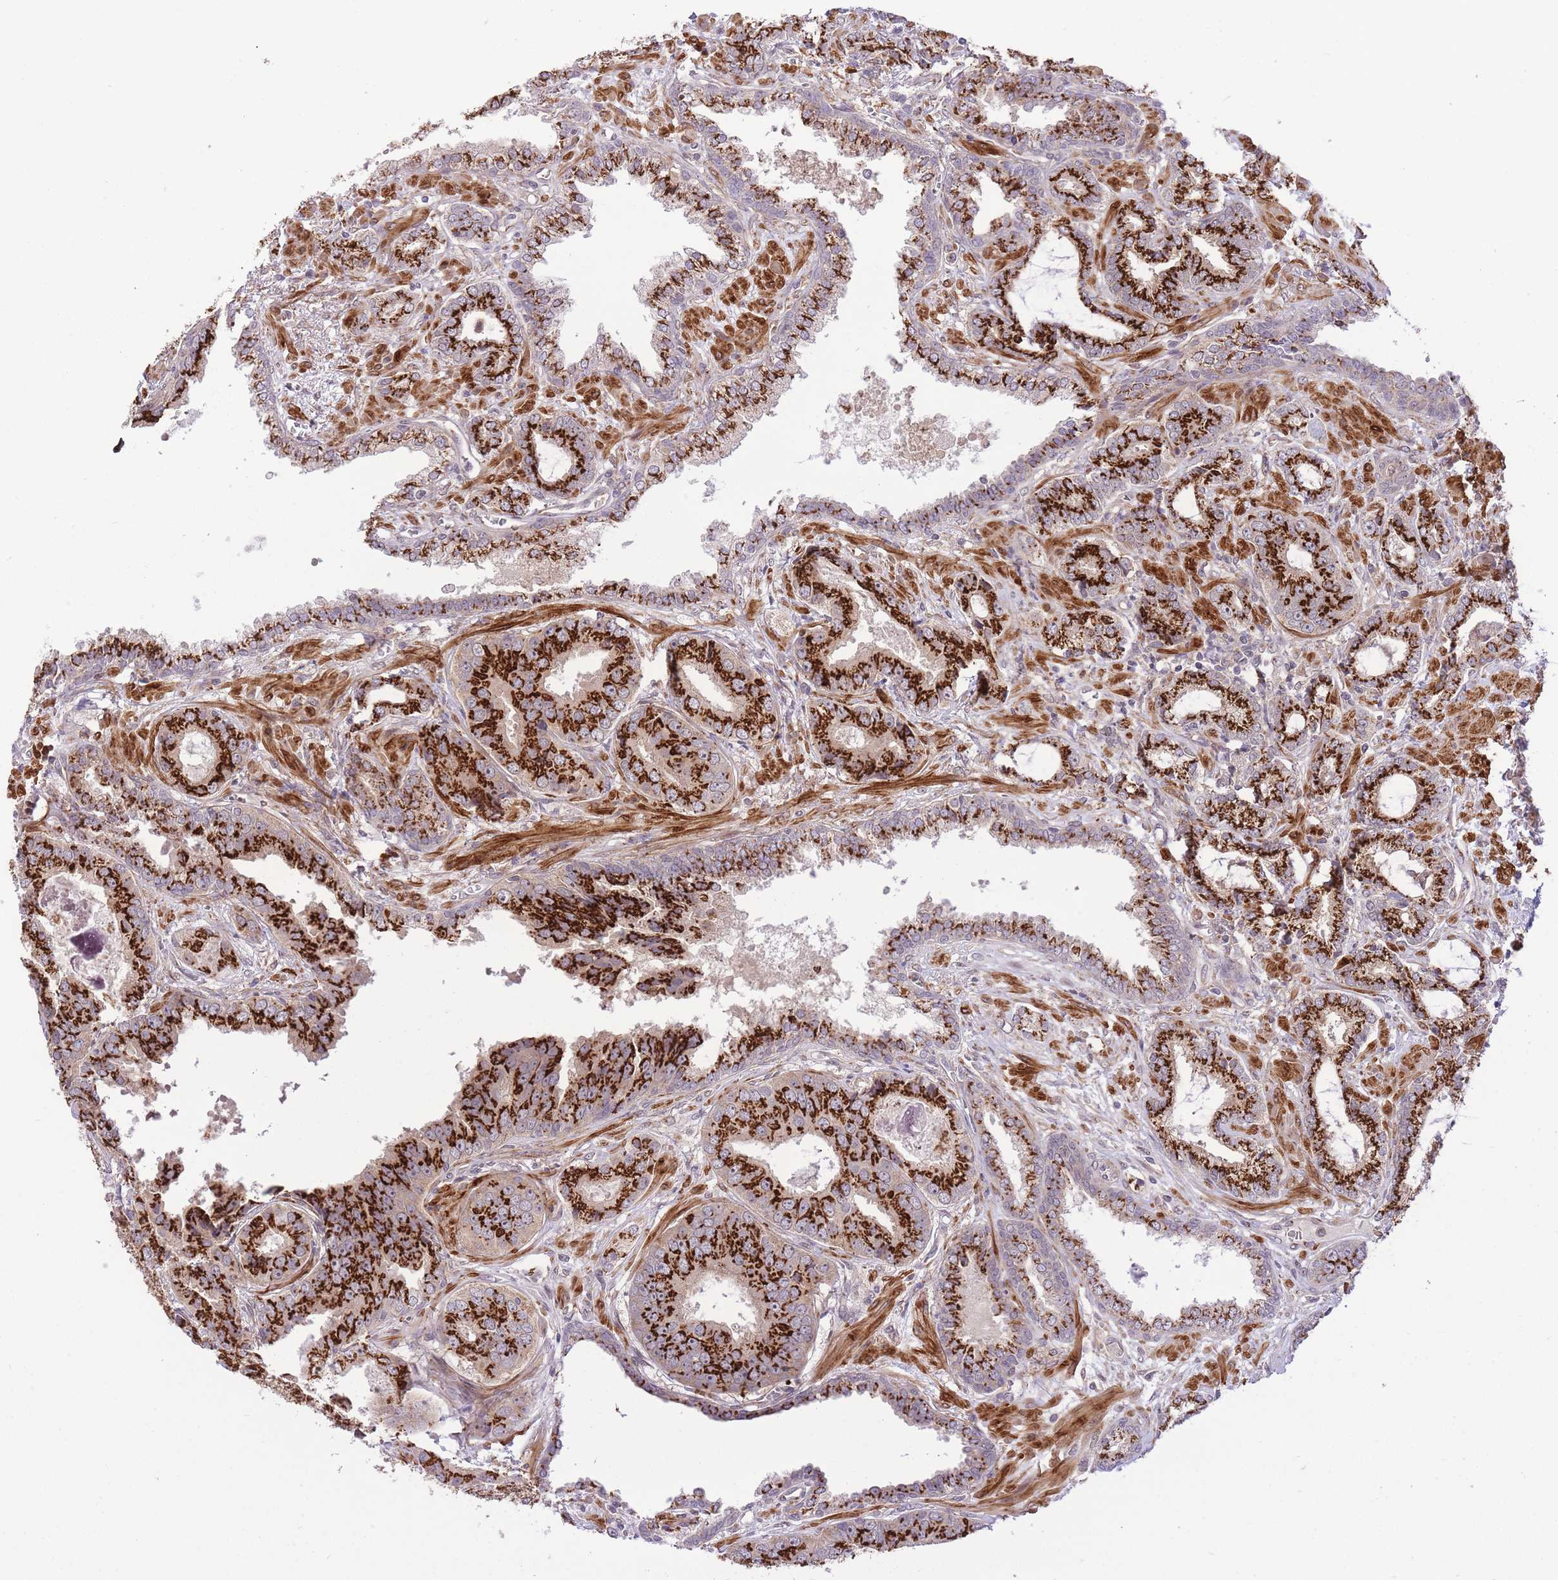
{"staining": {"intensity": "strong", "quantity": ">75%", "location": "cytoplasmic/membranous"}, "tissue": "prostate cancer", "cell_type": "Tumor cells", "image_type": "cancer", "snomed": [{"axis": "morphology", "description": "Adenocarcinoma, High grade"}, {"axis": "topography", "description": "Prostate"}], "caption": "A high-resolution micrograph shows immunohistochemistry (IHC) staining of prostate cancer, which displays strong cytoplasmic/membranous positivity in about >75% of tumor cells.", "gene": "ZBED5", "patient": {"sex": "male", "age": 71}}